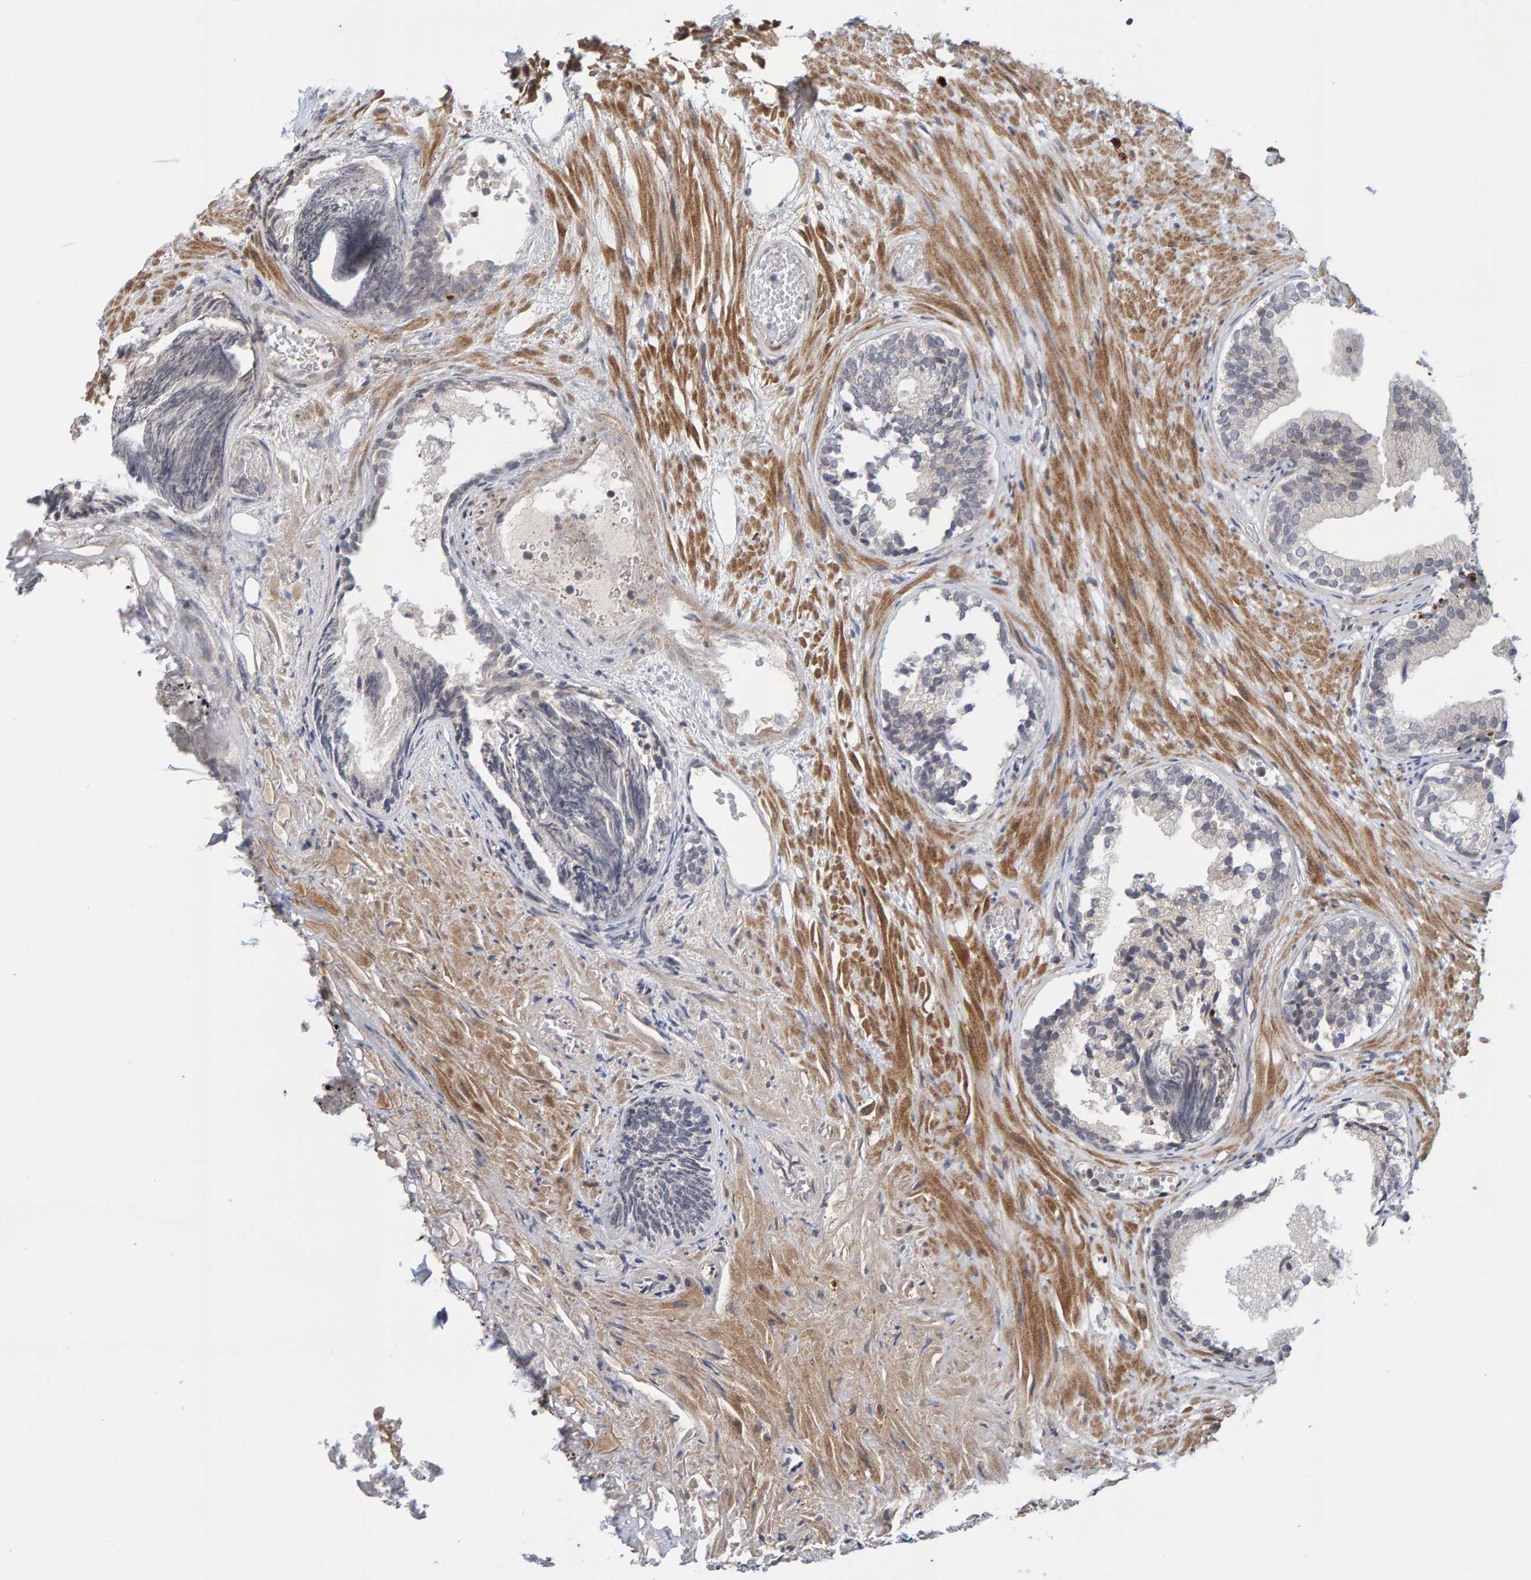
{"staining": {"intensity": "negative", "quantity": "none", "location": "none"}, "tissue": "prostate", "cell_type": "Glandular cells", "image_type": "normal", "snomed": [{"axis": "morphology", "description": "Normal tissue, NOS"}, {"axis": "topography", "description": "Prostate"}], "caption": "A histopathology image of prostate stained for a protein reveals no brown staining in glandular cells.", "gene": "CDH2", "patient": {"sex": "male", "age": 76}}